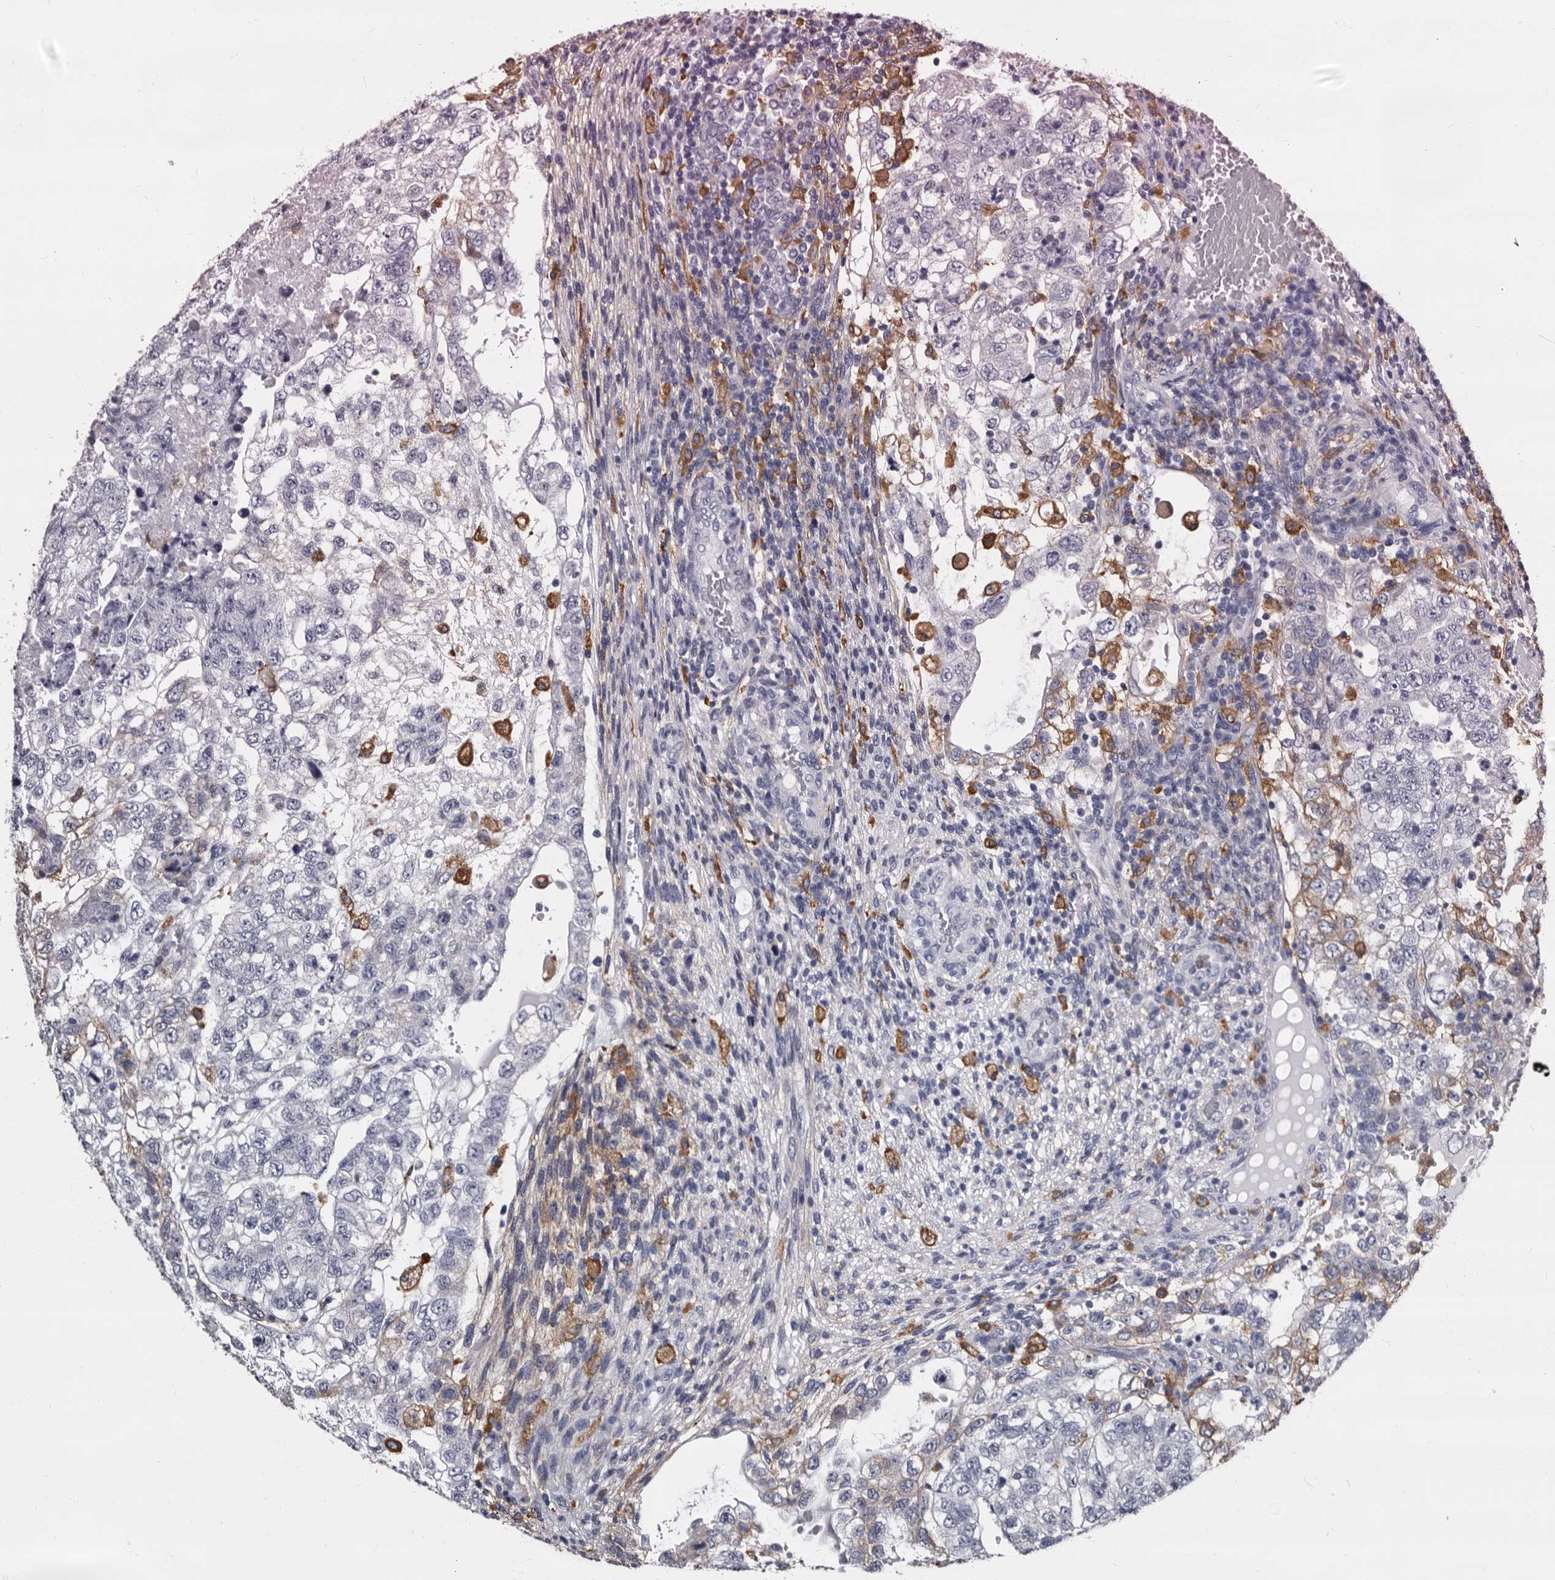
{"staining": {"intensity": "negative", "quantity": "none", "location": "none"}, "tissue": "testis cancer", "cell_type": "Tumor cells", "image_type": "cancer", "snomed": [{"axis": "morphology", "description": "Carcinoma, Embryonal, NOS"}, {"axis": "topography", "description": "Testis"}], "caption": "This is an immunohistochemistry (IHC) histopathology image of human testis cancer. There is no positivity in tumor cells.", "gene": "EPB41L3", "patient": {"sex": "male", "age": 36}}